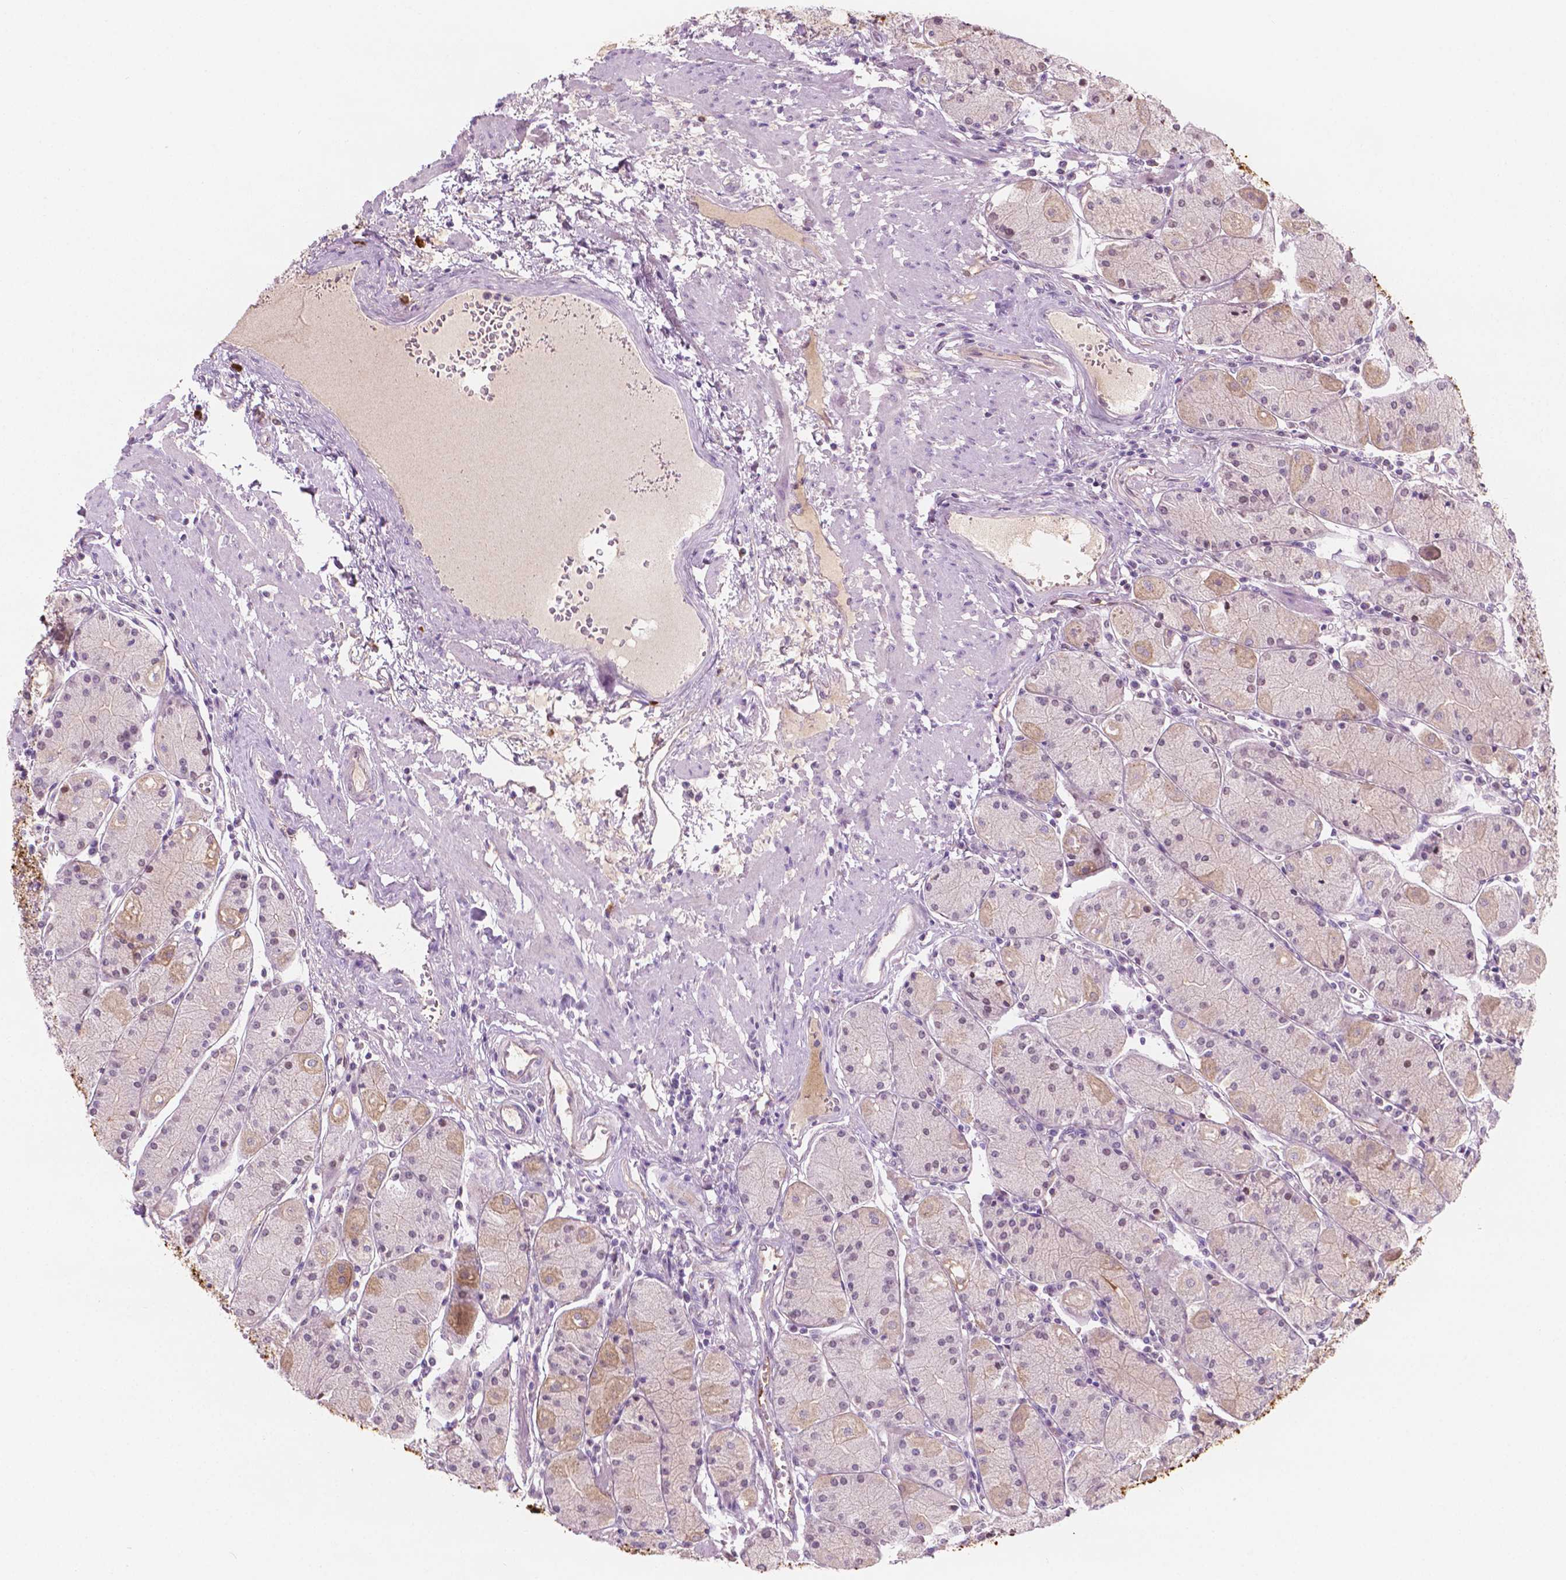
{"staining": {"intensity": "strong", "quantity": "<25%", "location": "cytoplasmic/membranous"}, "tissue": "stomach", "cell_type": "Glandular cells", "image_type": "normal", "snomed": [{"axis": "morphology", "description": "Normal tissue, NOS"}, {"axis": "topography", "description": "Stomach, upper"}], "caption": "Approximately <25% of glandular cells in benign human stomach demonstrate strong cytoplasmic/membranous protein expression as visualized by brown immunohistochemical staining.", "gene": "EPPK1", "patient": {"sex": "male", "age": 69}}